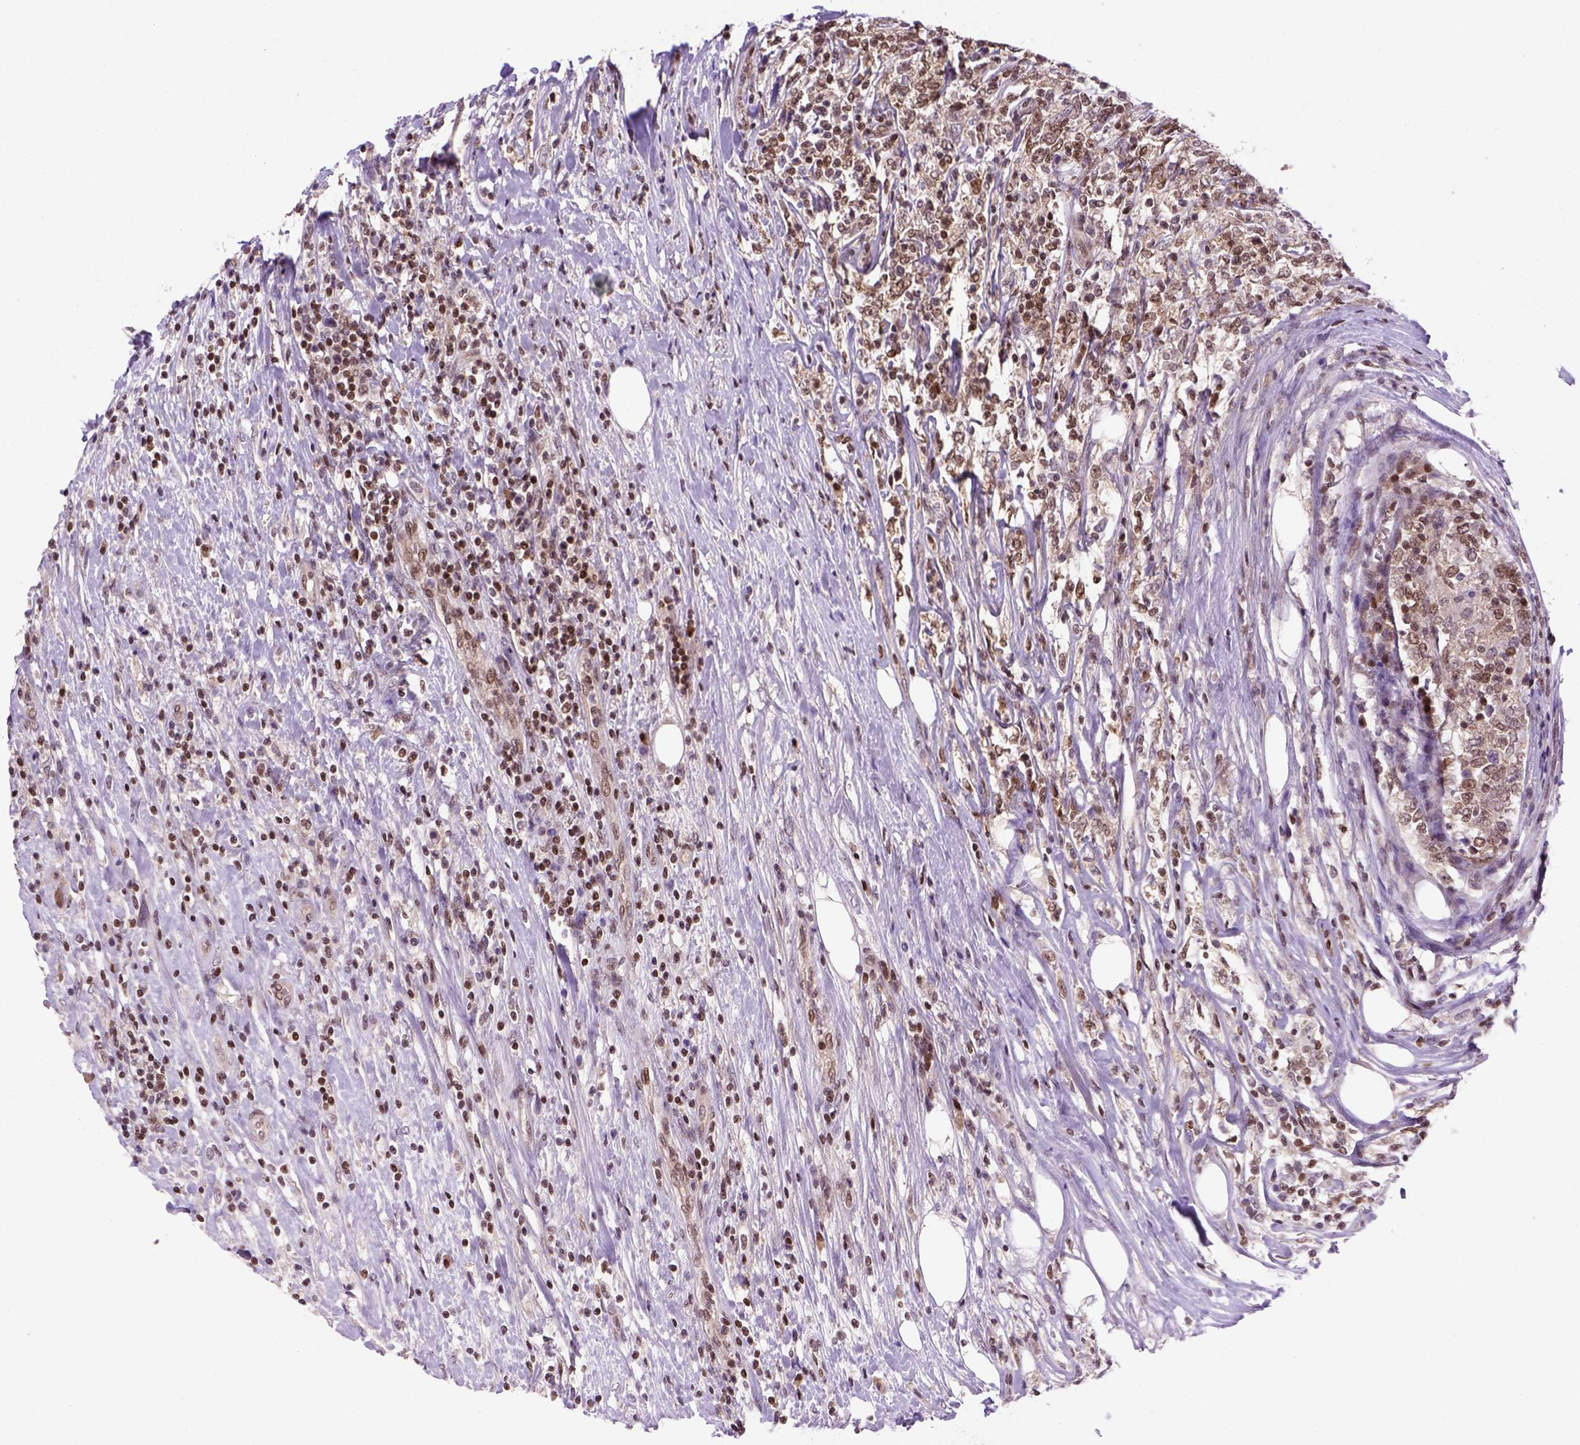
{"staining": {"intensity": "moderate", "quantity": ">75%", "location": "nuclear"}, "tissue": "lymphoma", "cell_type": "Tumor cells", "image_type": "cancer", "snomed": [{"axis": "morphology", "description": "Malignant lymphoma, non-Hodgkin's type, High grade"}, {"axis": "topography", "description": "Lymph node"}], "caption": "Immunohistochemical staining of human lymphoma shows moderate nuclear protein expression in about >75% of tumor cells.", "gene": "MGMT", "patient": {"sex": "female", "age": 84}}